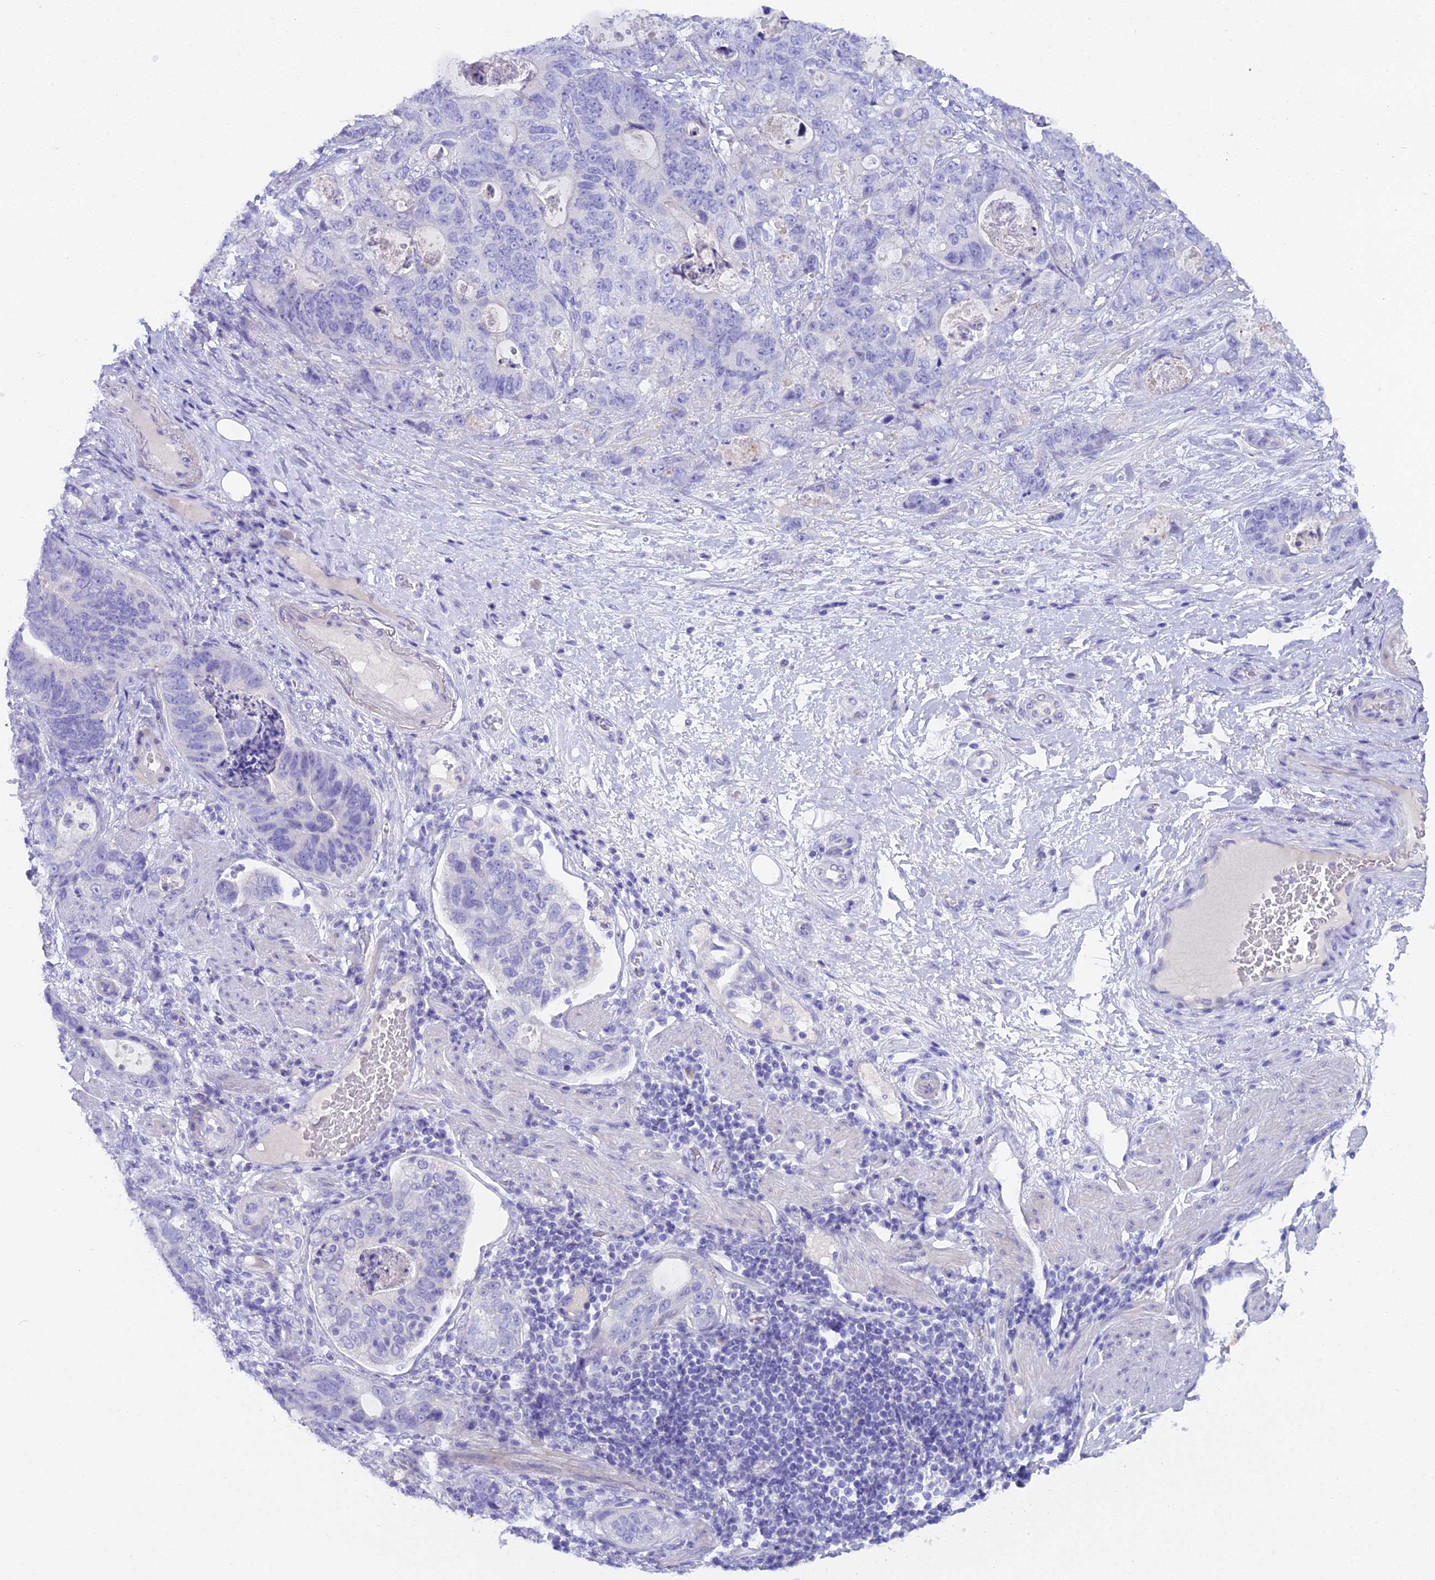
{"staining": {"intensity": "negative", "quantity": "none", "location": "none"}, "tissue": "stomach cancer", "cell_type": "Tumor cells", "image_type": "cancer", "snomed": [{"axis": "morphology", "description": "Normal tissue, NOS"}, {"axis": "morphology", "description": "Adenocarcinoma, NOS"}, {"axis": "topography", "description": "Stomach"}], "caption": "Tumor cells are negative for protein expression in human adenocarcinoma (stomach).", "gene": "UNC80", "patient": {"sex": "female", "age": 89}}